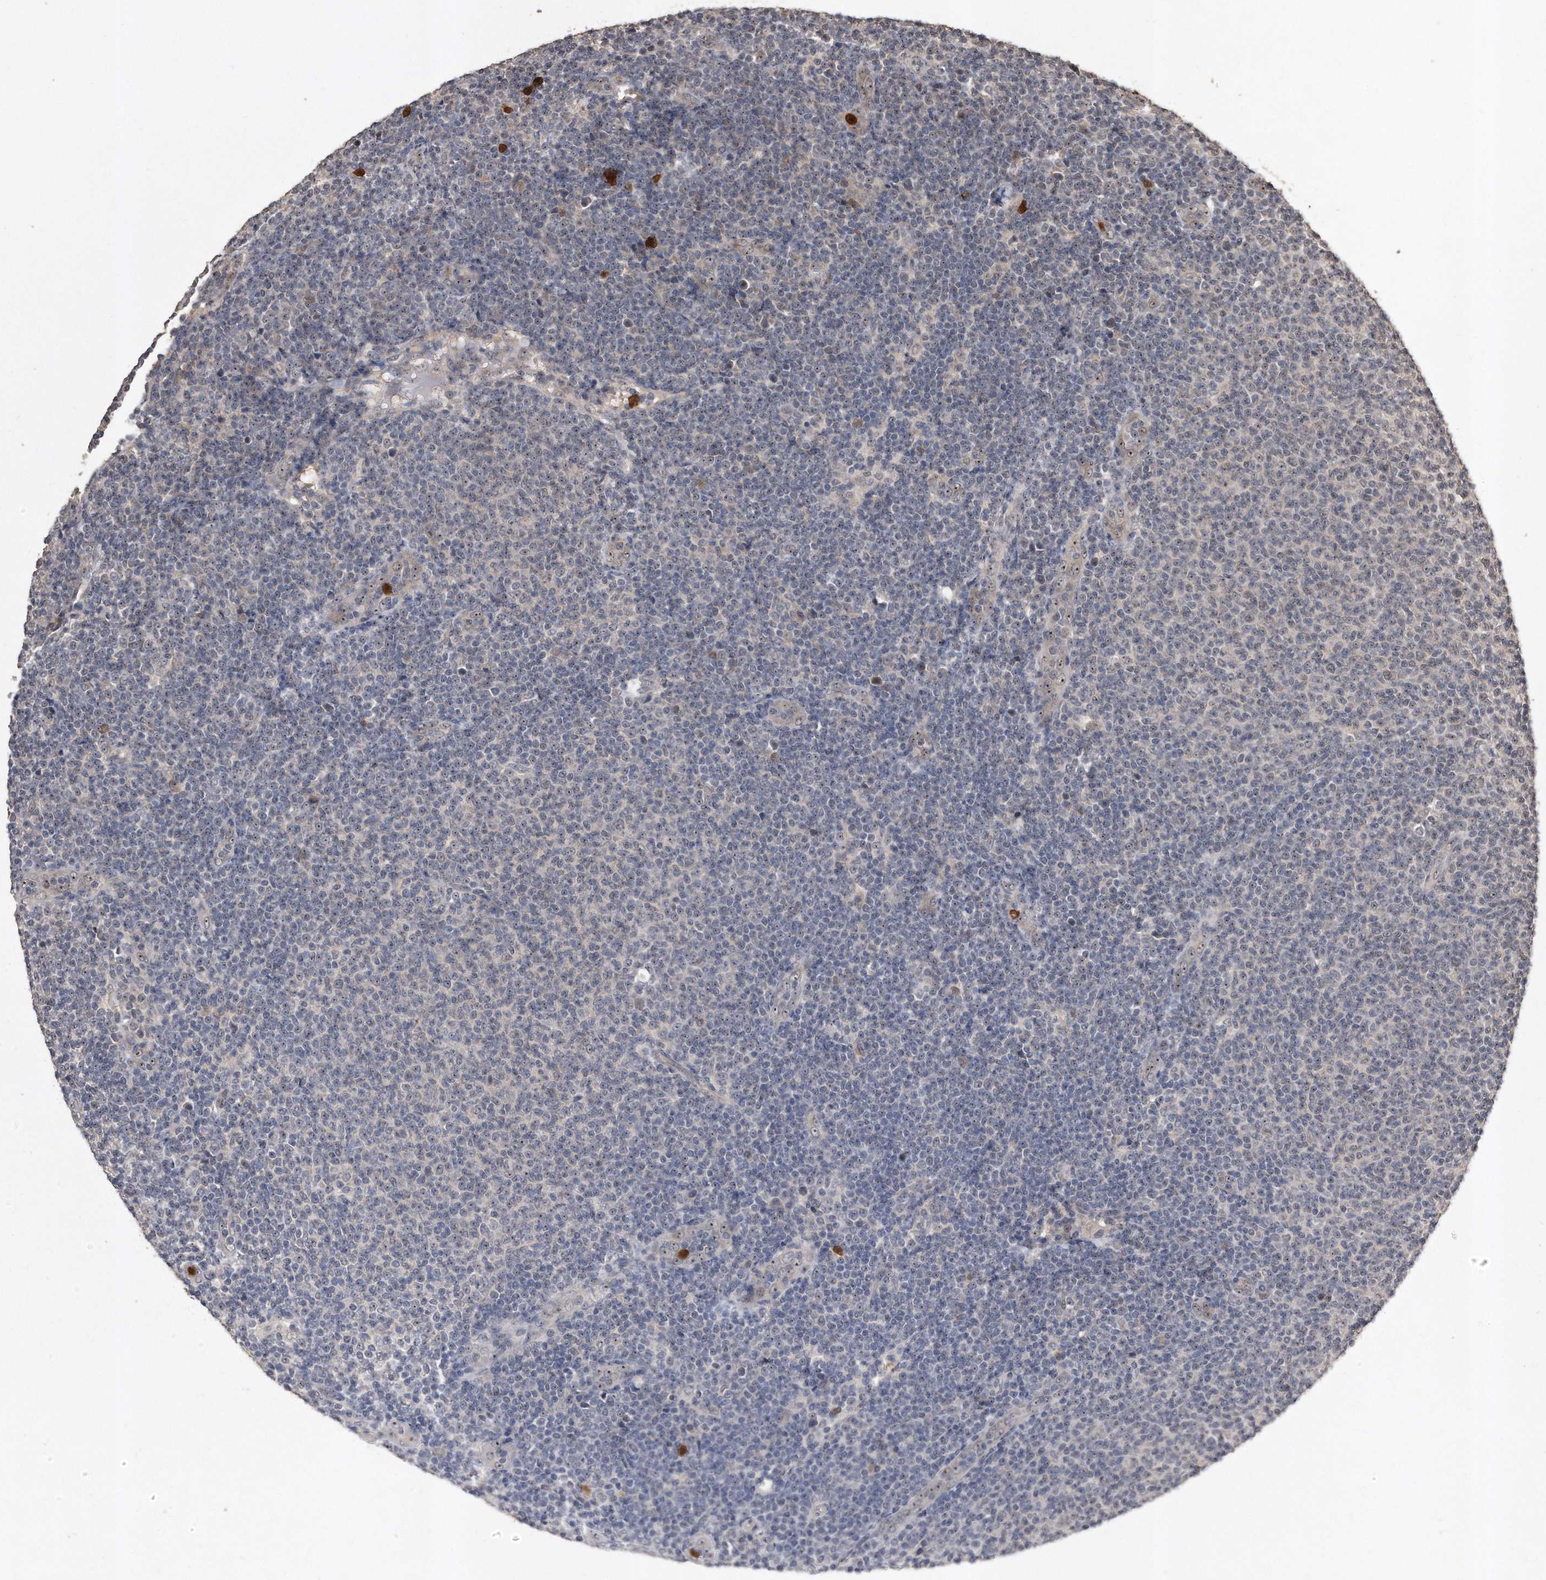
{"staining": {"intensity": "negative", "quantity": "none", "location": "none"}, "tissue": "lymphoma", "cell_type": "Tumor cells", "image_type": "cancer", "snomed": [{"axis": "morphology", "description": "Malignant lymphoma, non-Hodgkin's type, Low grade"}, {"axis": "topography", "description": "Lymph node"}], "caption": "A high-resolution photomicrograph shows IHC staining of malignant lymphoma, non-Hodgkin's type (low-grade), which reveals no significant positivity in tumor cells. Nuclei are stained in blue.", "gene": "PELO", "patient": {"sex": "male", "age": 66}}